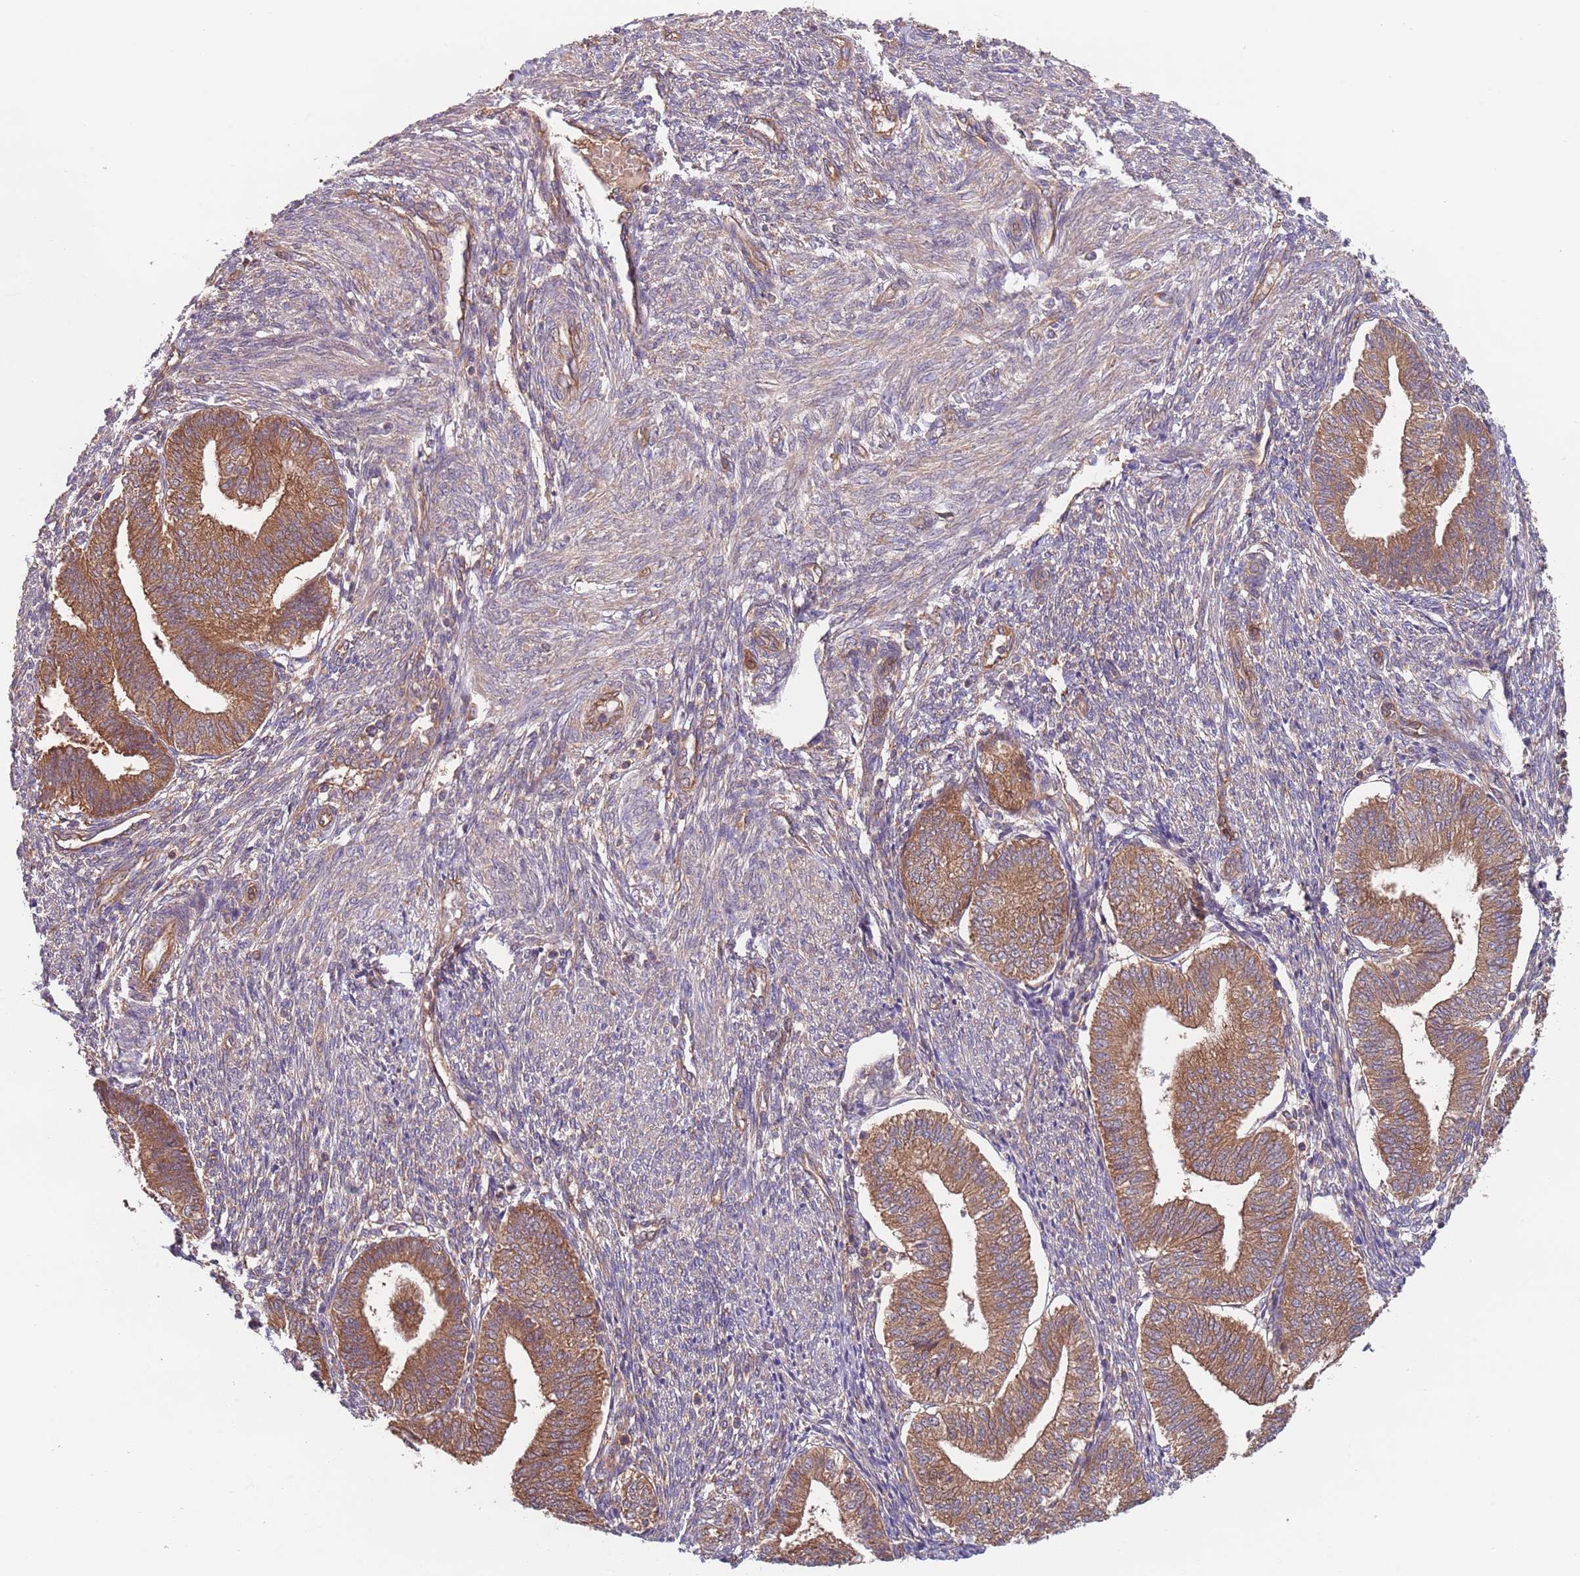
{"staining": {"intensity": "weak", "quantity": ">75%", "location": "cytoplasmic/membranous"}, "tissue": "endometrium", "cell_type": "Cells in endometrial stroma", "image_type": "normal", "snomed": [{"axis": "morphology", "description": "Normal tissue, NOS"}, {"axis": "topography", "description": "Endometrium"}], "caption": "Immunohistochemical staining of benign human endometrium reveals >75% levels of weak cytoplasmic/membranous protein expression in approximately >75% of cells in endometrial stroma.", "gene": "EIF3F", "patient": {"sex": "female", "age": 34}}